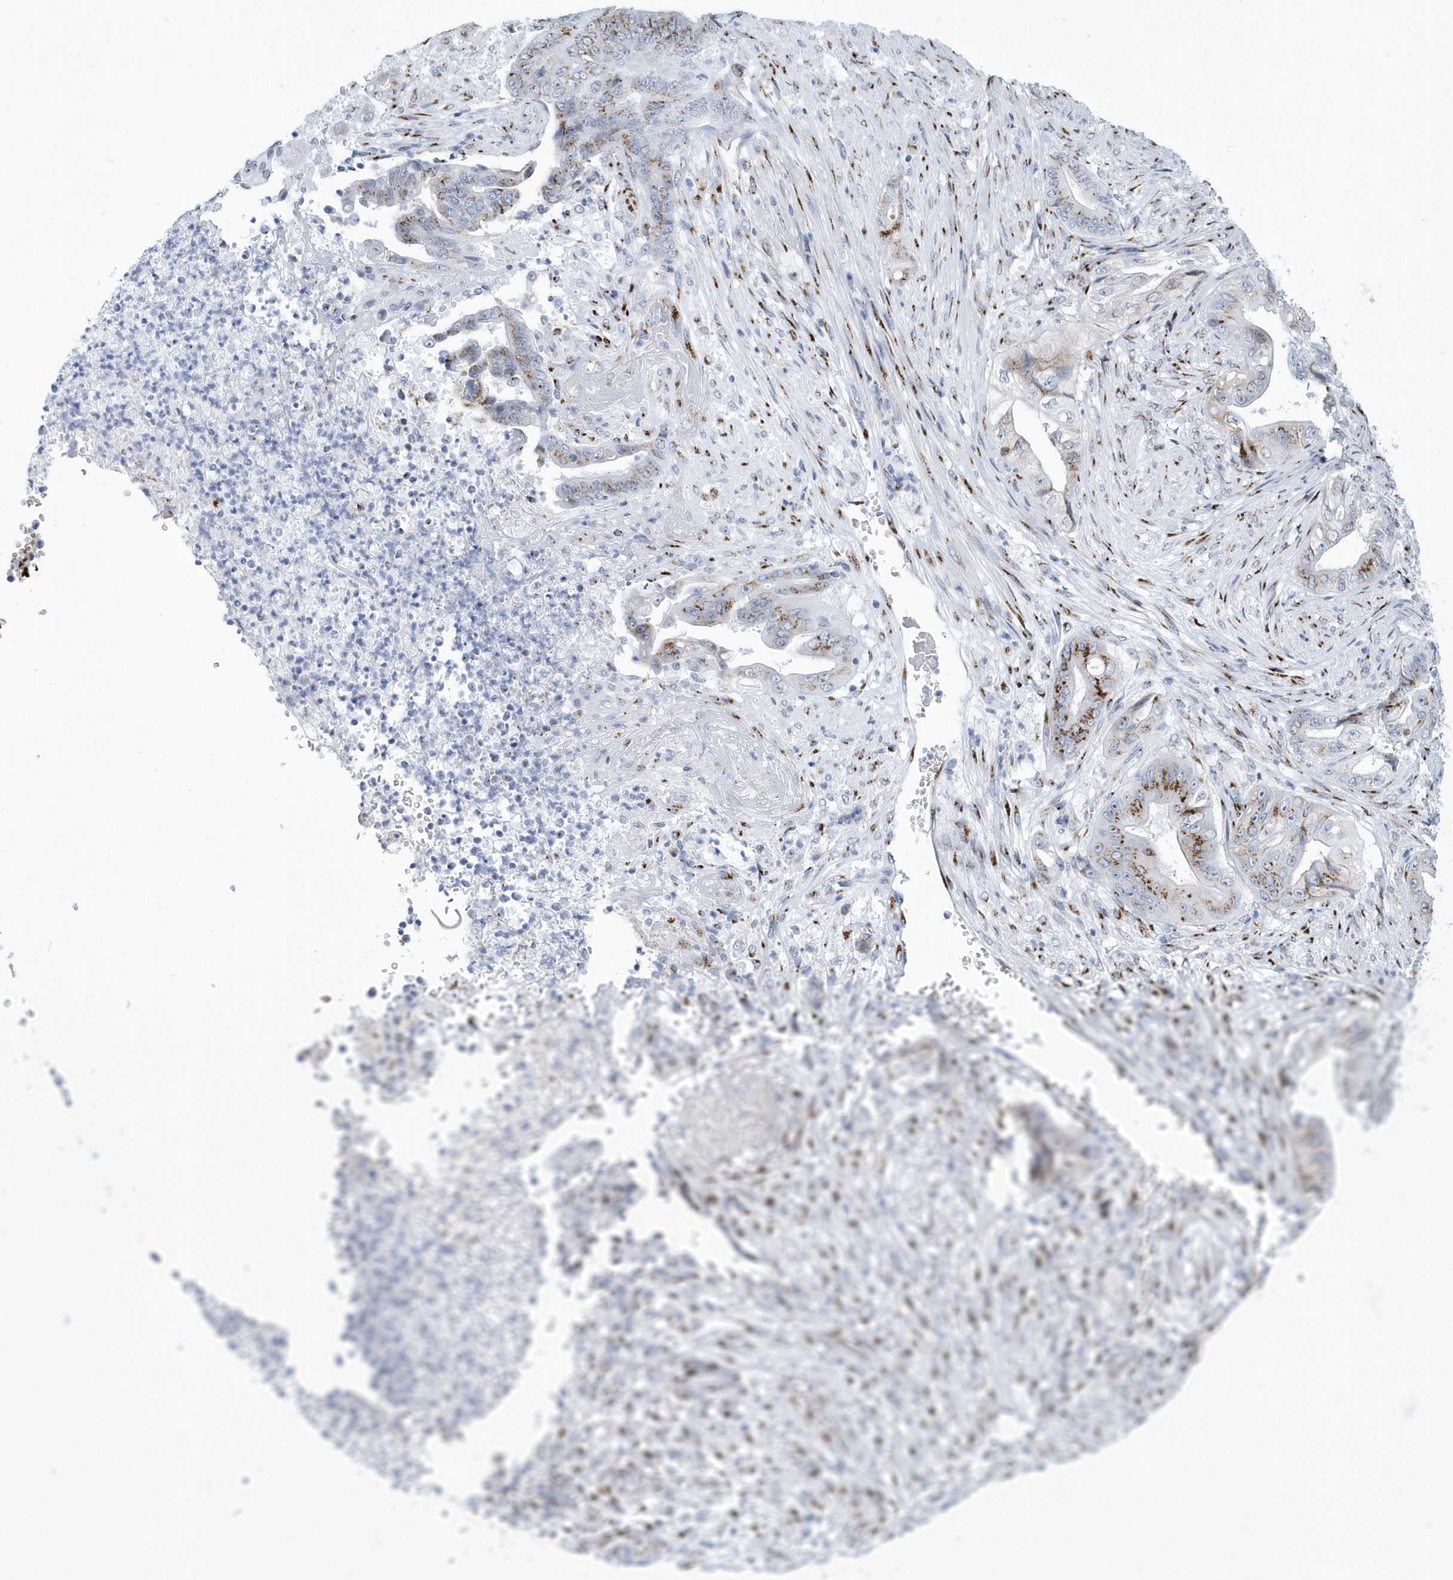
{"staining": {"intensity": "moderate", "quantity": ">75%", "location": "cytoplasmic/membranous"}, "tissue": "stomach cancer", "cell_type": "Tumor cells", "image_type": "cancer", "snomed": [{"axis": "morphology", "description": "Adenocarcinoma, NOS"}, {"axis": "topography", "description": "Stomach"}], "caption": "Protein positivity by immunohistochemistry displays moderate cytoplasmic/membranous expression in about >75% of tumor cells in adenocarcinoma (stomach).", "gene": "SLX9", "patient": {"sex": "female", "age": 73}}